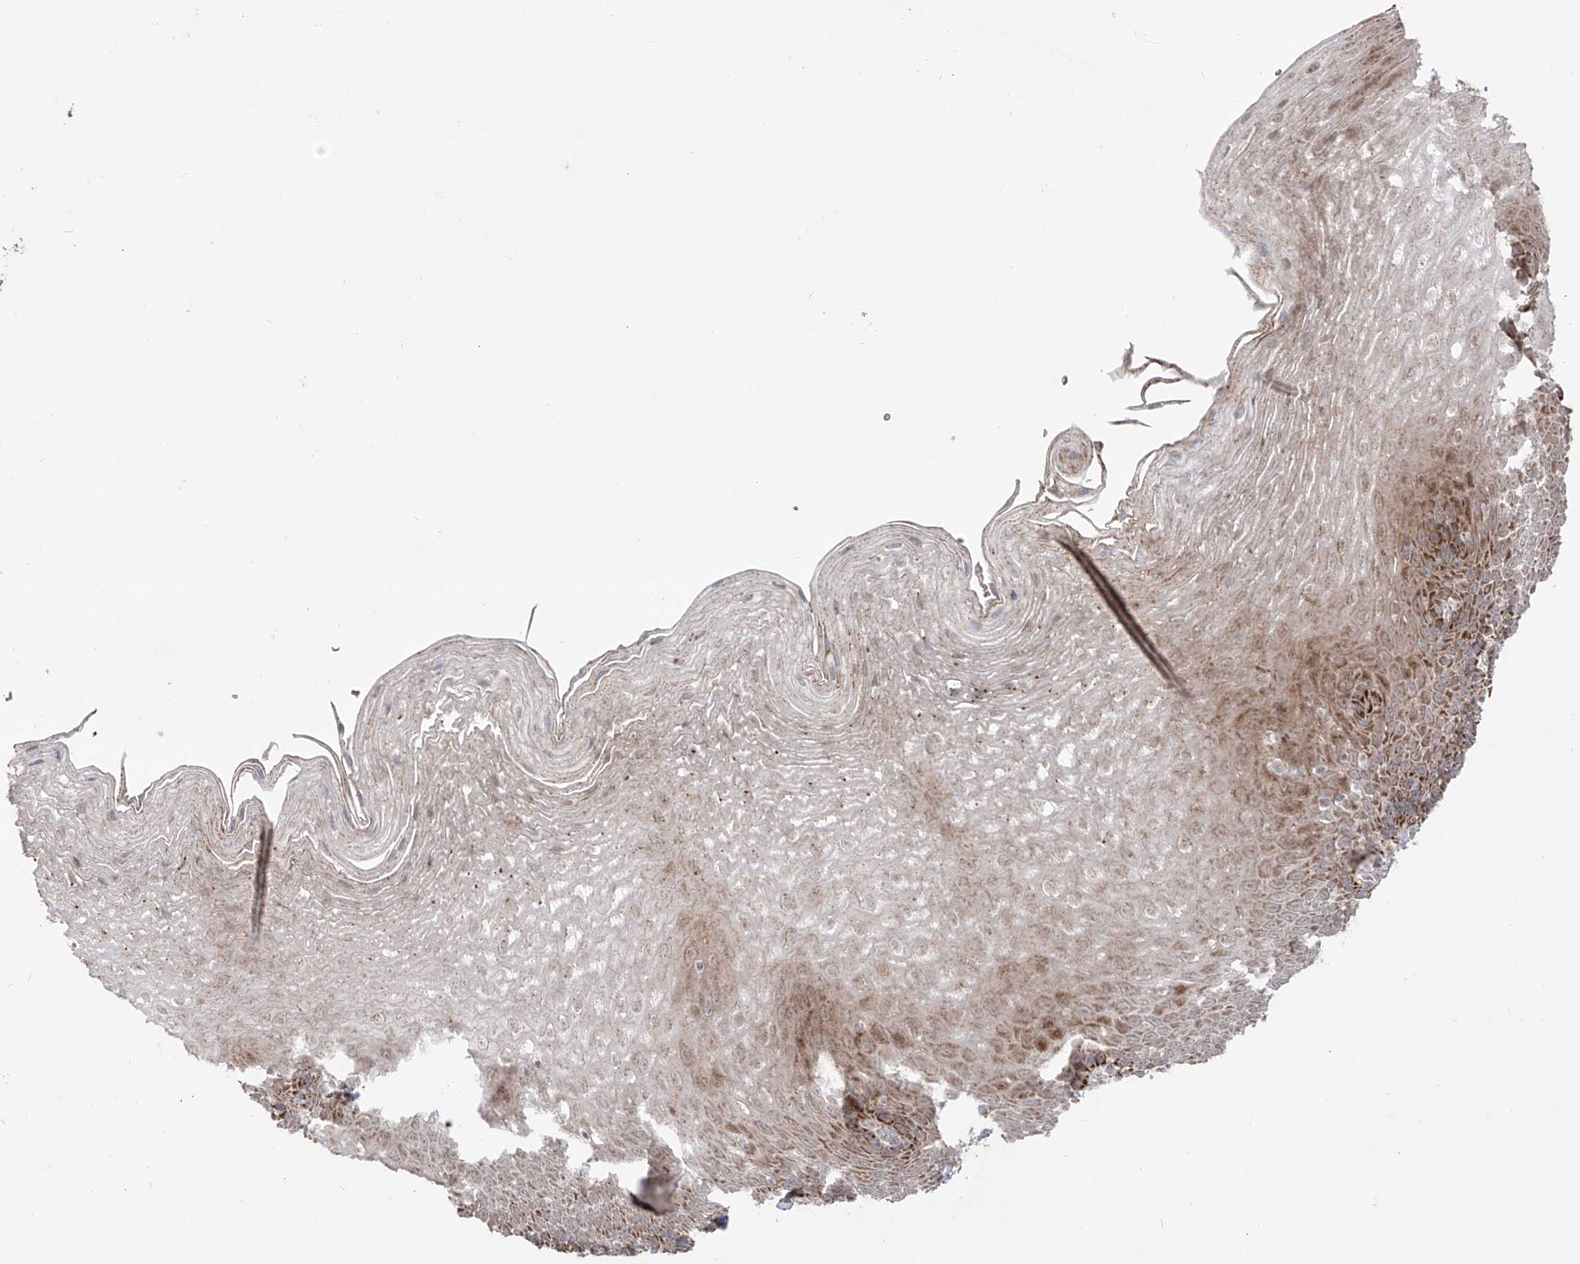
{"staining": {"intensity": "moderate", "quantity": ">75%", "location": "cytoplasmic/membranous,nuclear"}, "tissue": "esophagus", "cell_type": "Squamous epithelial cells", "image_type": "normal", "snomed": [{"axis": "morphology", "description": "Normal tissue, NOS"}, {"axis": "topography", "description": "Esophagus"}], "caption": "The histopathology image displays staining of normal esophagus, revealing moderate cytoplasmic/membranous,nuclear protein expression (brown color) within squamous epithelial cells. (DAB = brown stain, brightfield microscopy at high magnification).", "gene": "YKT6", "patient": {"sex": "female", "age": 66}}